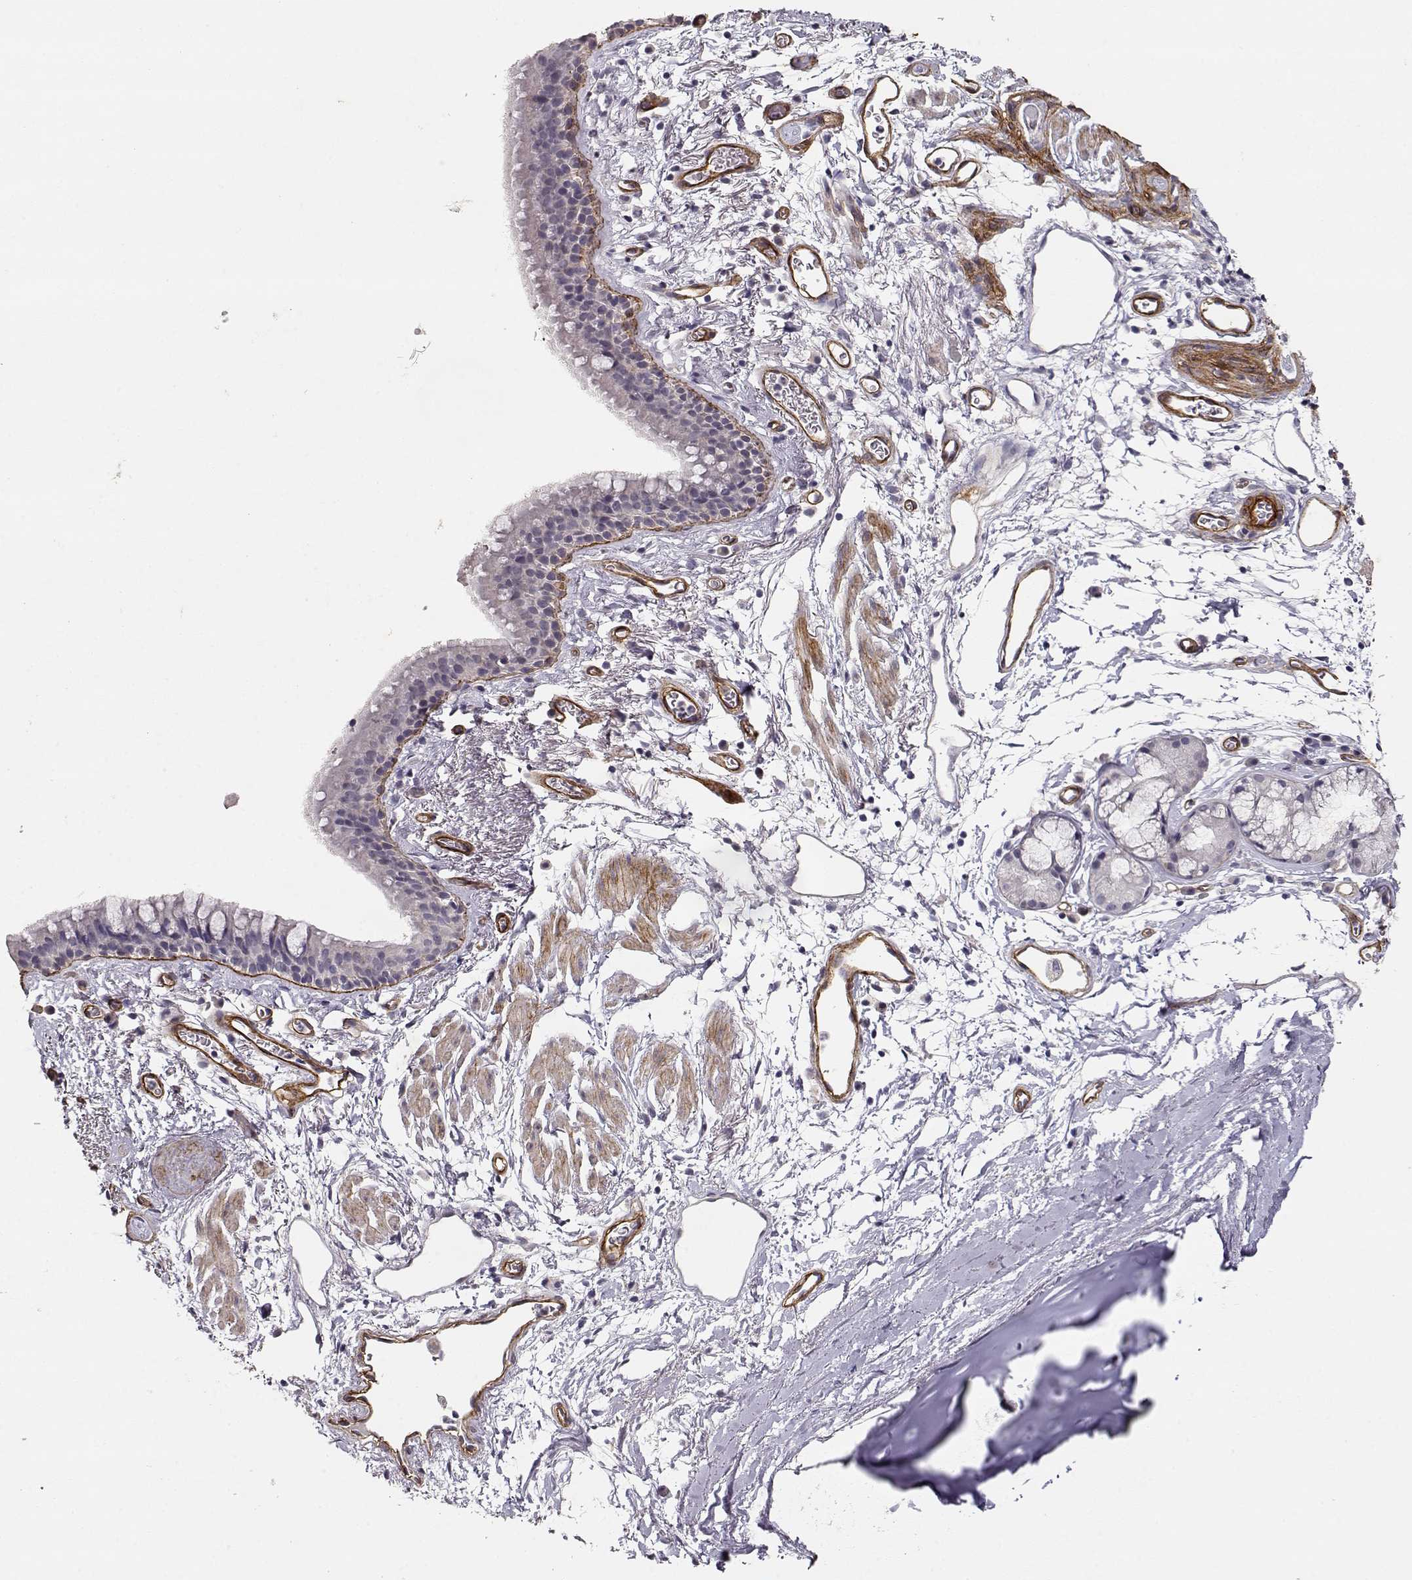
{"staining": {"intensity": "negative", "quantity": "none", "location": "none"}, "tissue": "bronchus", "cell_type": "Respiratory epithelial cells", "image_type": "normal", "snomed": [{"axis": "morphology", "description": "Normal tissue, NOS"}, {"axis": "topography", "description": "Cartilage tissue"}, {"axis": "topography", "description": "Bronchus"}], "caption": "DAB immunohistochemical staining of unremarkable human bronchus demonstrates no significant staining in respiratory epithelial cells.", "gene": "LAMA5", "patient": {"sex": "male", "age": 58}}